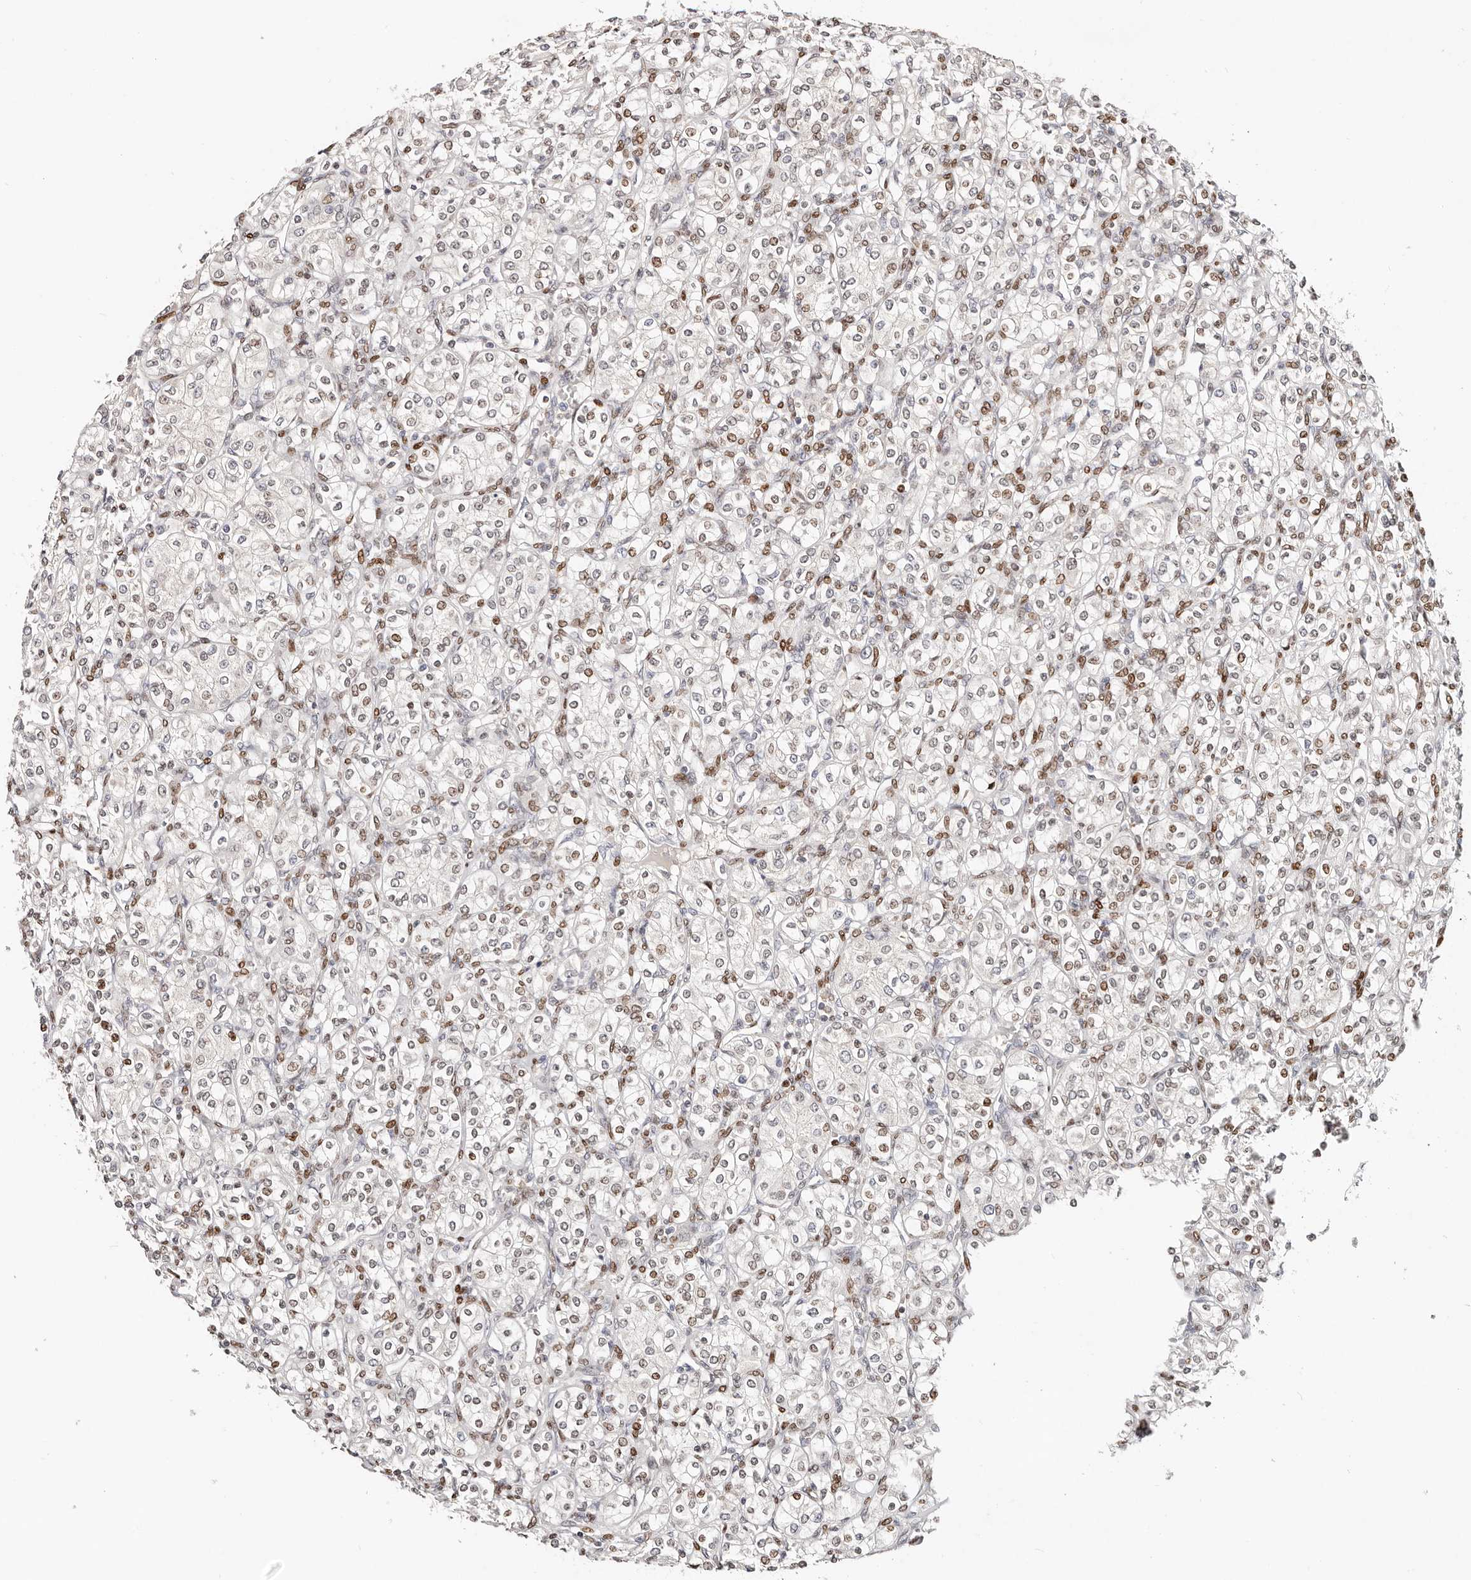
{"staining": {"intensity": "moderate", "quantity": "25%-75%", "location": "nuclear"}, "tissue": "renal cancer", "cell_type": "Tumor cells", "image_type": "cancer", "snomed": [{"axis": "morphology", "description": "Adenocarcinoma, NOS"}, {"axis": "topography", "description": "Kidney"}], "caption": "Renal cancer (adenocarcinoma) stained with a protein marker exhibits moderate staining in tumor cells.", "gene": "IQGAP3", "patient": {"sex": "male", "age": 77}}